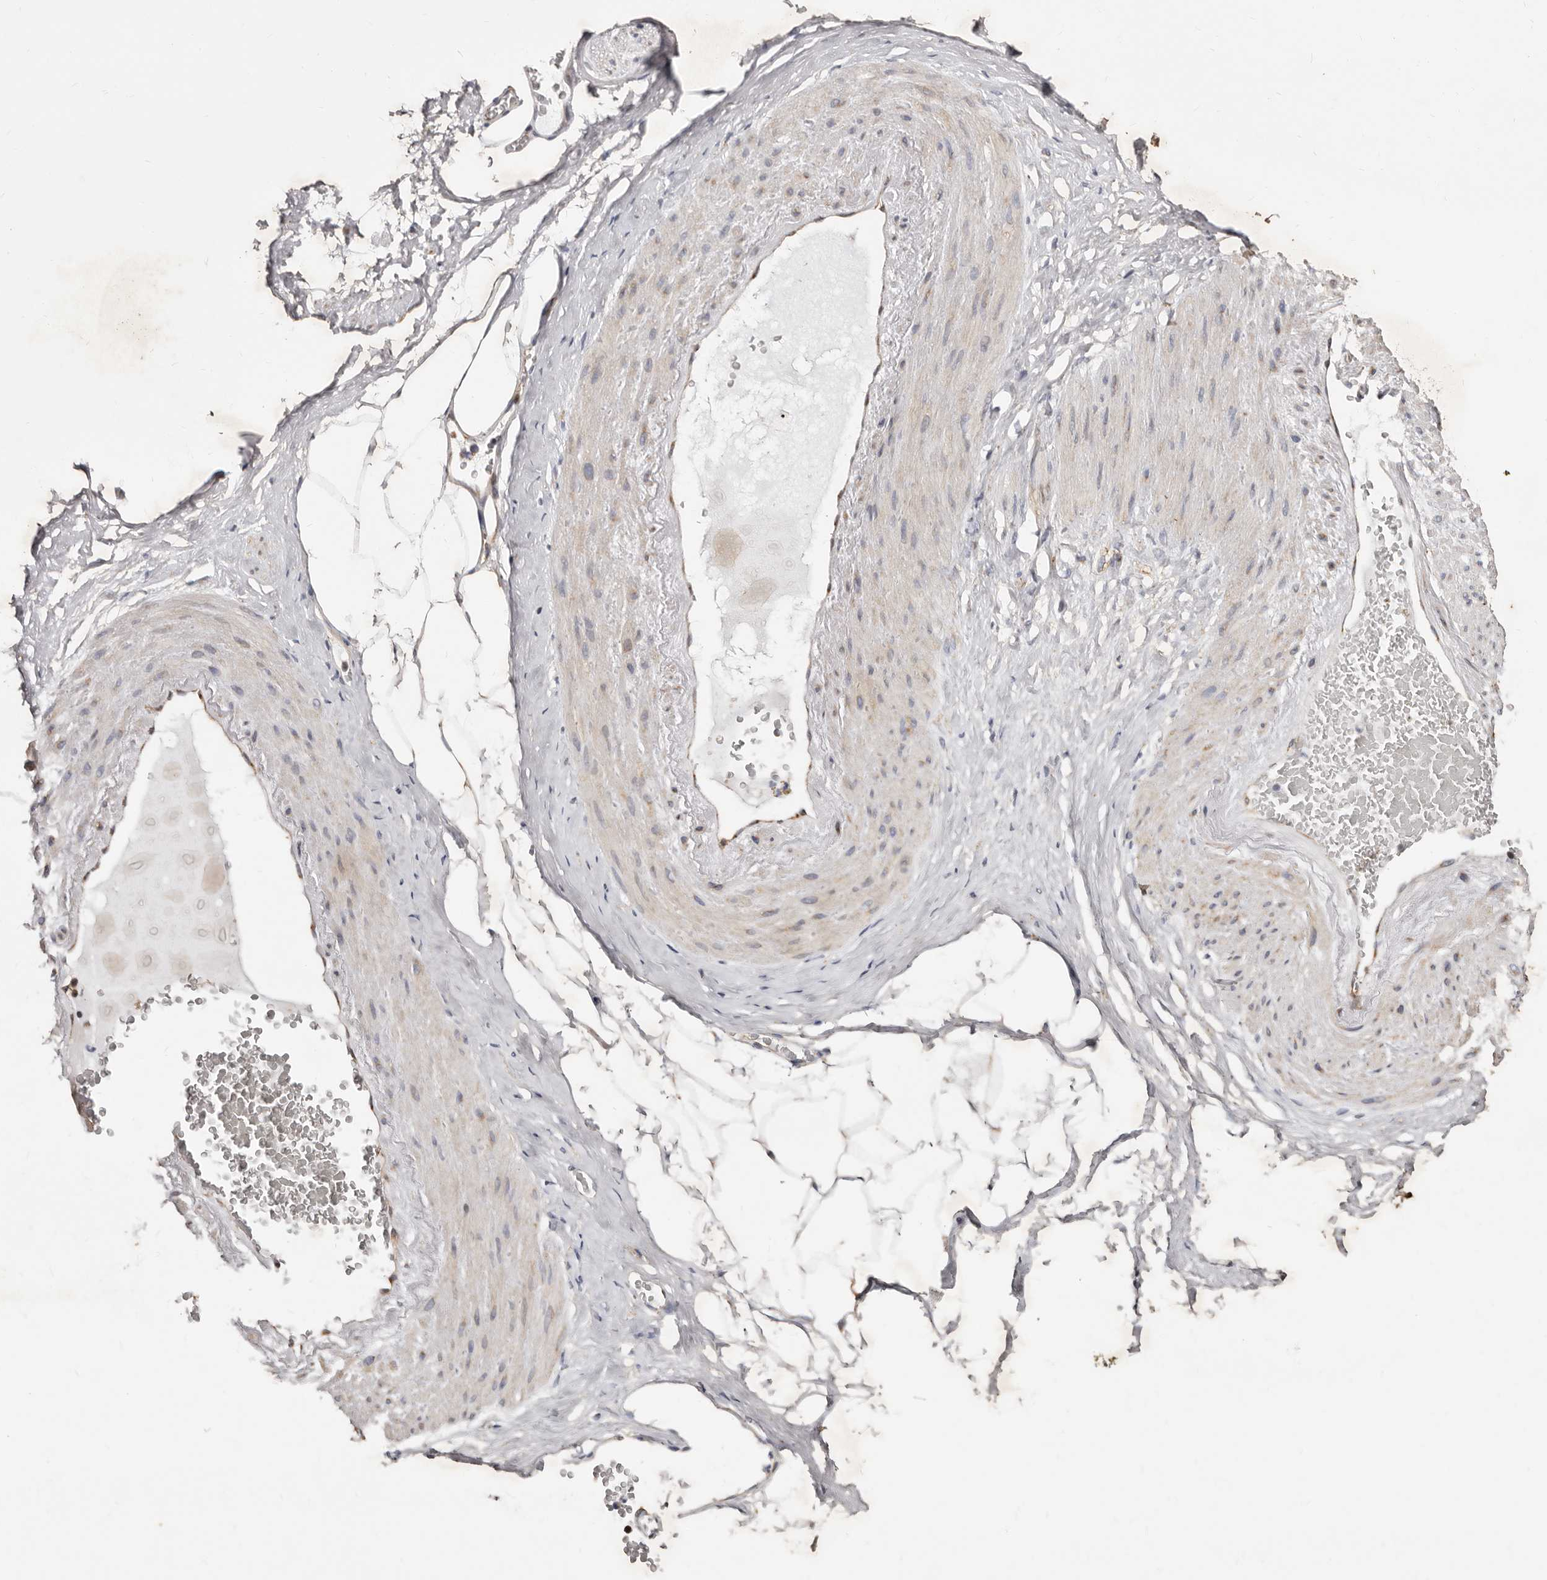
{"staining": {"intensity": "weak", "quantity": "25%-75%", "location": "cytoplasmic/membranous"}, "tissue": "adipose tissue", "cell_type": "Adipocytes", "image_type": "normal", "snomed": [{"axis": "morphology", "description": "Normal tissue, NOS"}, {"axis": "morphology", "description": "Adenocarcinoma, Low grade"}, {"axis": "topography", "description": "Prostate"}, {"axis": "topography", "description": "Peripheral nerve tissue"}], "caption": "Immunohistochemical staining of unremarkable human adipose tissue exhibits low levels of weak cytoplasmic/membranous staining in about 25%-75% of adipocytes. Ihc stains the protein in brown and the nuclei are stained blue.", "gene": "TIMM17B", "patient": {"sex": "male", "age": 63}}